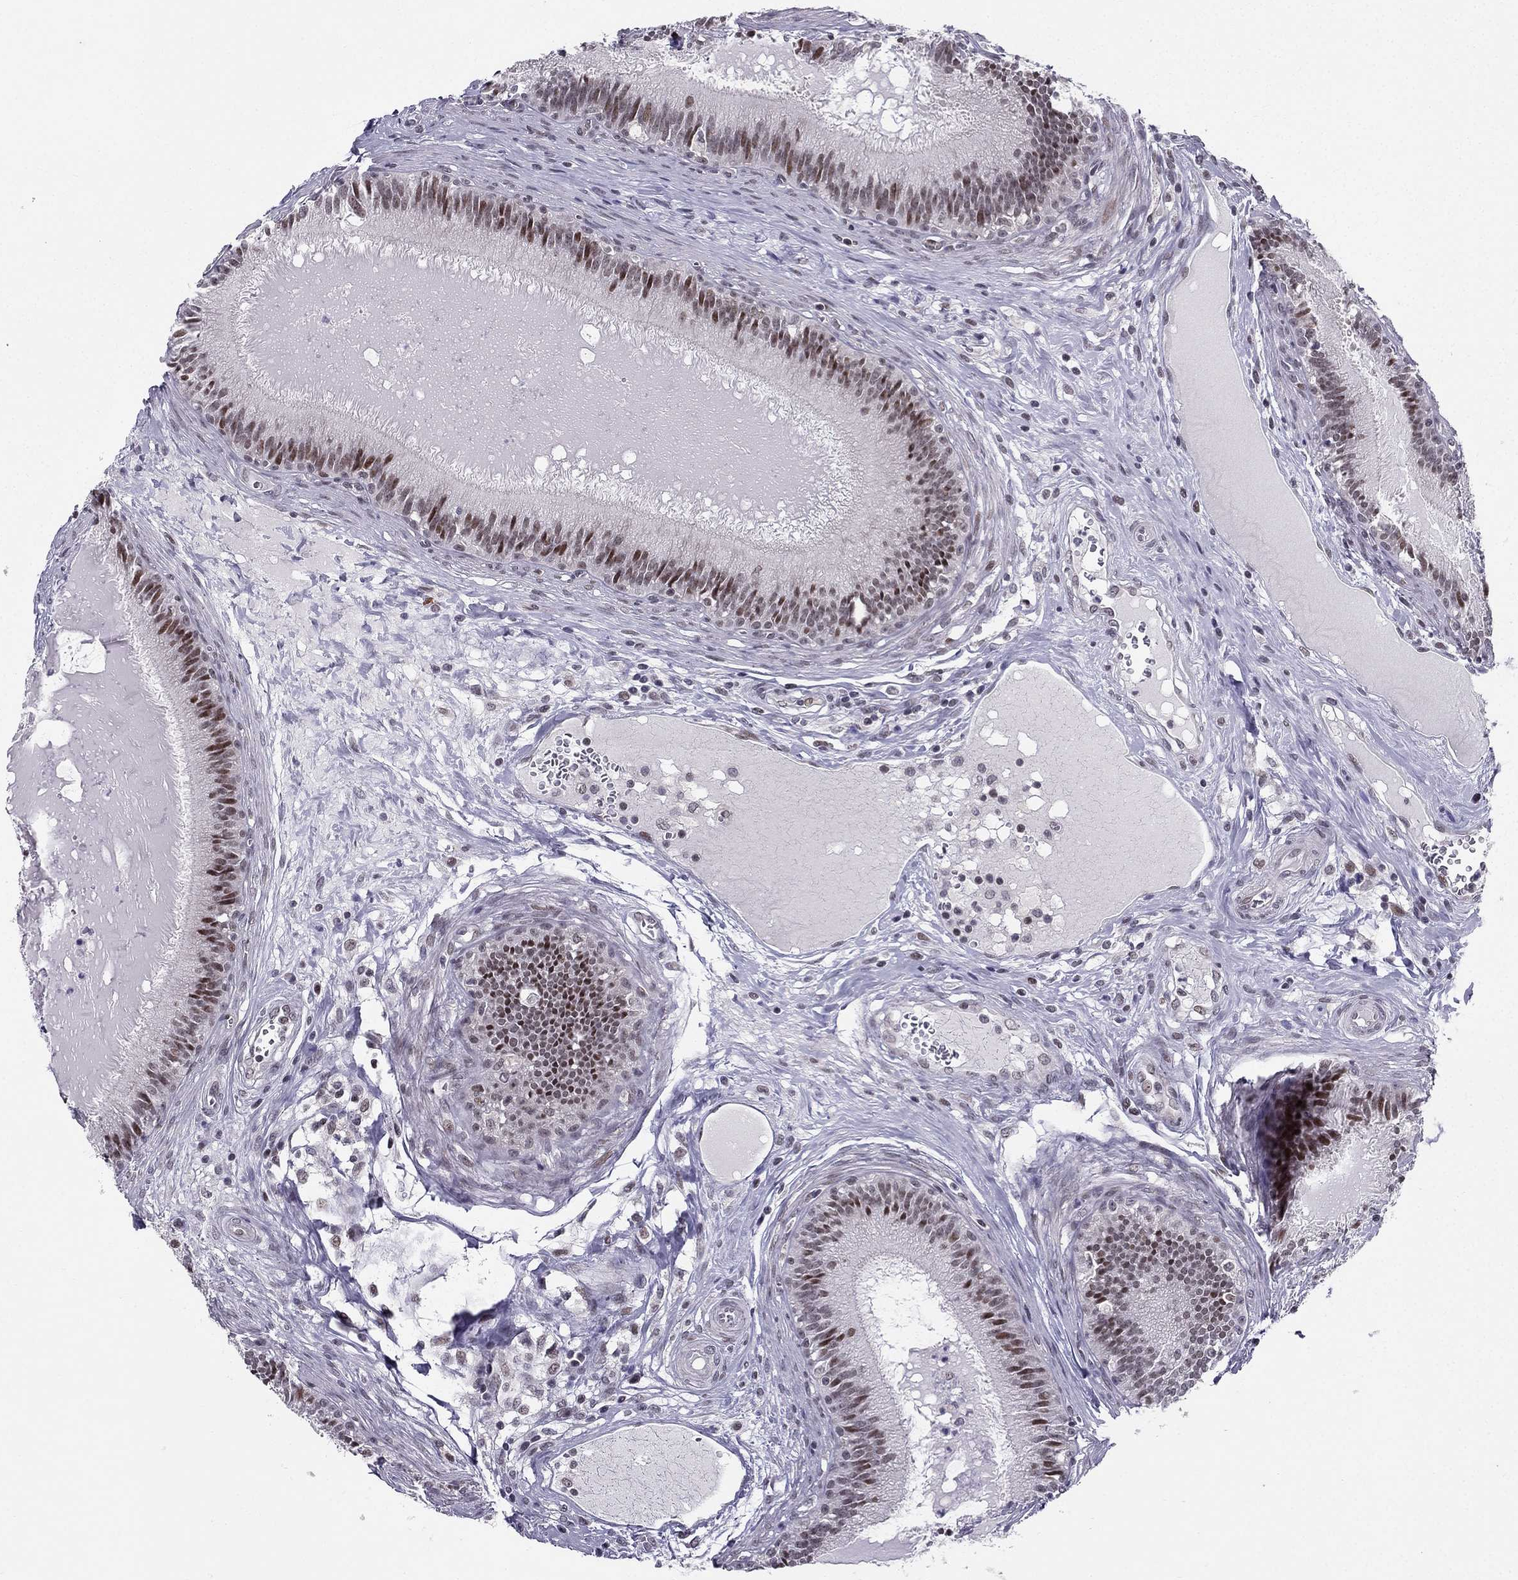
{"staining": {"intensity": "moderate", "quantity": "25%-75%", "location": "nuclear"}, "tissue": "epididymis", "cell_type": "Glandular cells", "image_type": "normal", "snomed": [{"axis": "morphology", "description": "Normal tissue, NOS"}, {"axis": "topography", "description": "Epididymis"}], "caption": "Immunohistochemical staining of normal epididymis shows moderate nuclear protein positivity in approximately 25%-75% of glandular cells.", "gene": "RPRD2", "patient": {"sex": "male", "age": 27}}